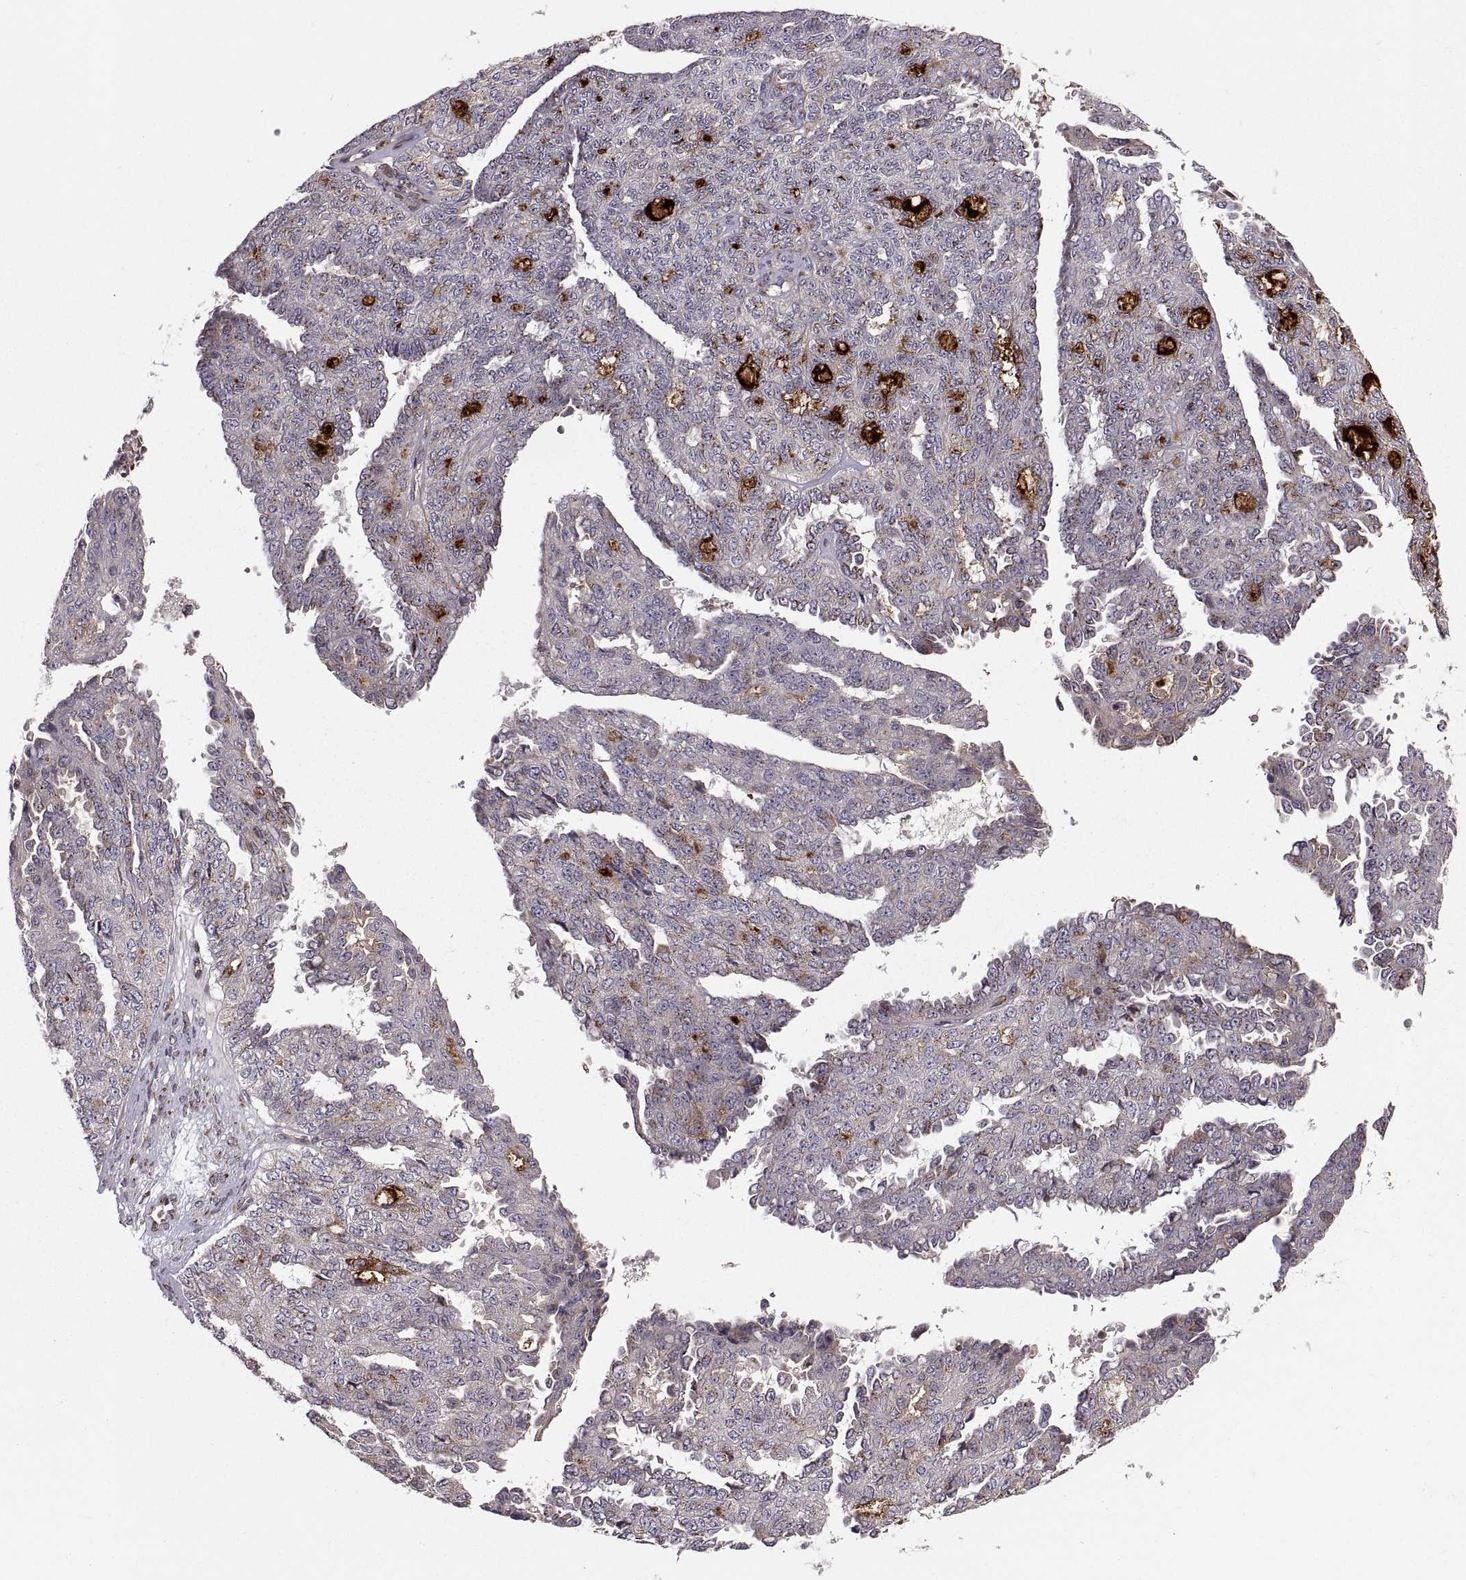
{"staining": {"intensity": "negative", "quantity": "none", "location": "none"}, "tissue": "ovarian cancer", "cell_type": "Tumor cells", "image_type": "cancer", "snomed": [{"axis": "morphology", "description": "Cystadenocarcinoma, serous, NOS"}, {"axis": "topography", "description": "Ovary"}], "caption": "Micrograph shows no significant protein staining in tumor cells of serous cystadenocarcinoma (ovarian).", "gene": "TESC", "patient": {"sex": "female", "age": 71}}